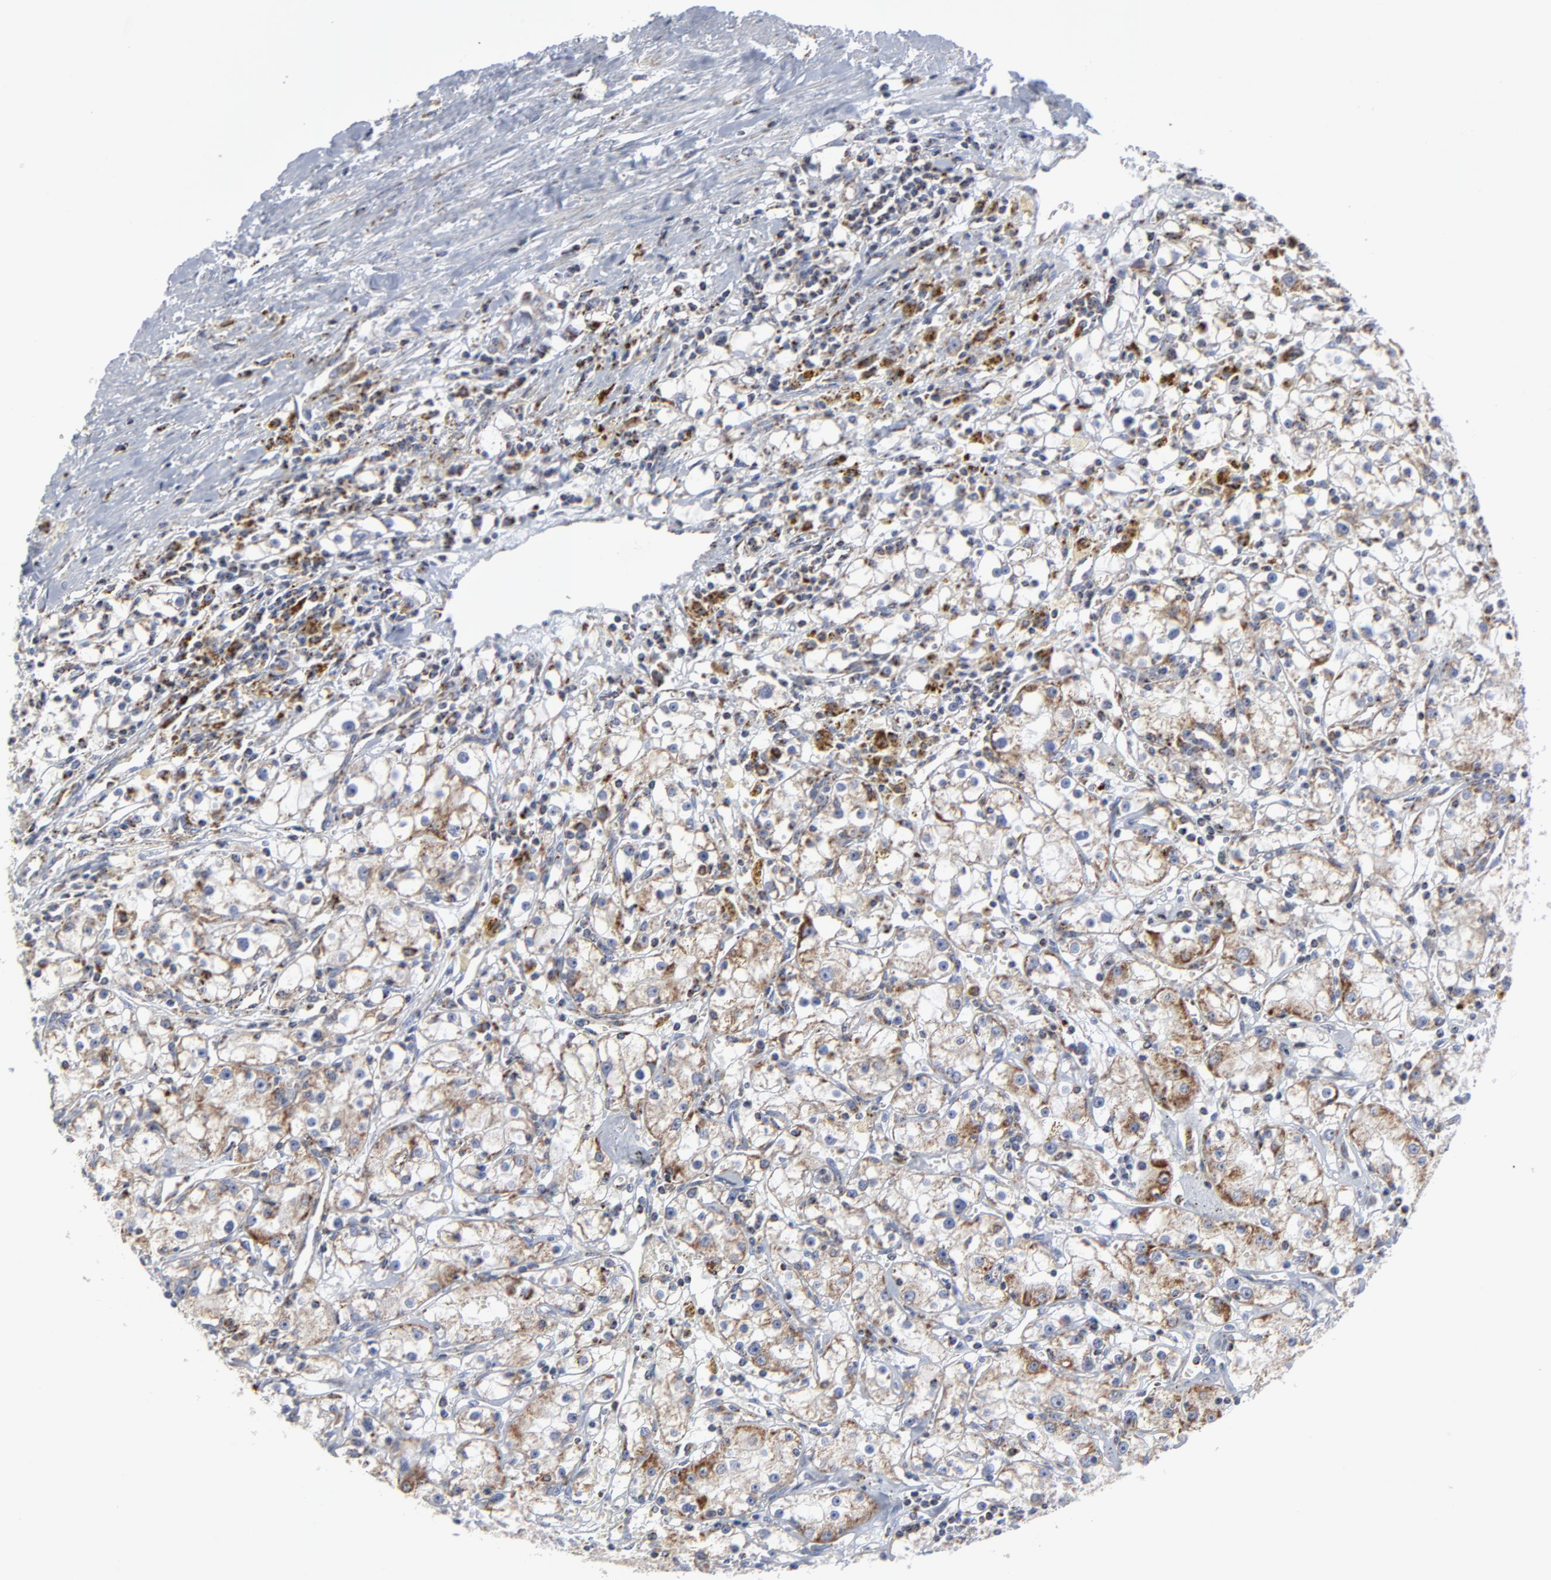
{"staining": {"intensity": "weak", "quantity": "25%-75%", "location": "cytoplasmic/membranous"}, "tissue": "renal cancer", "cell_type": "Tumor cells", "image_type": "cancer", "snomed": [{"axis": "morphology", "description": "Adenocarcinoma, NOS"}, {"axis": "topography", "description": "Kidney"}], "caption": "Renal cancer (adenocarcinoma) tissue displays weak cytoplasmic/membranous staining in about 25%-75% of tumor cells The staining was performed using DAB (3,3'-diaminobenzidine), with brown indicating positive protein expression. Nuclei are stained blue with hematoxylin.", "gene": "TXNRD2", "patient": {"sex": "male", "age": 56}}